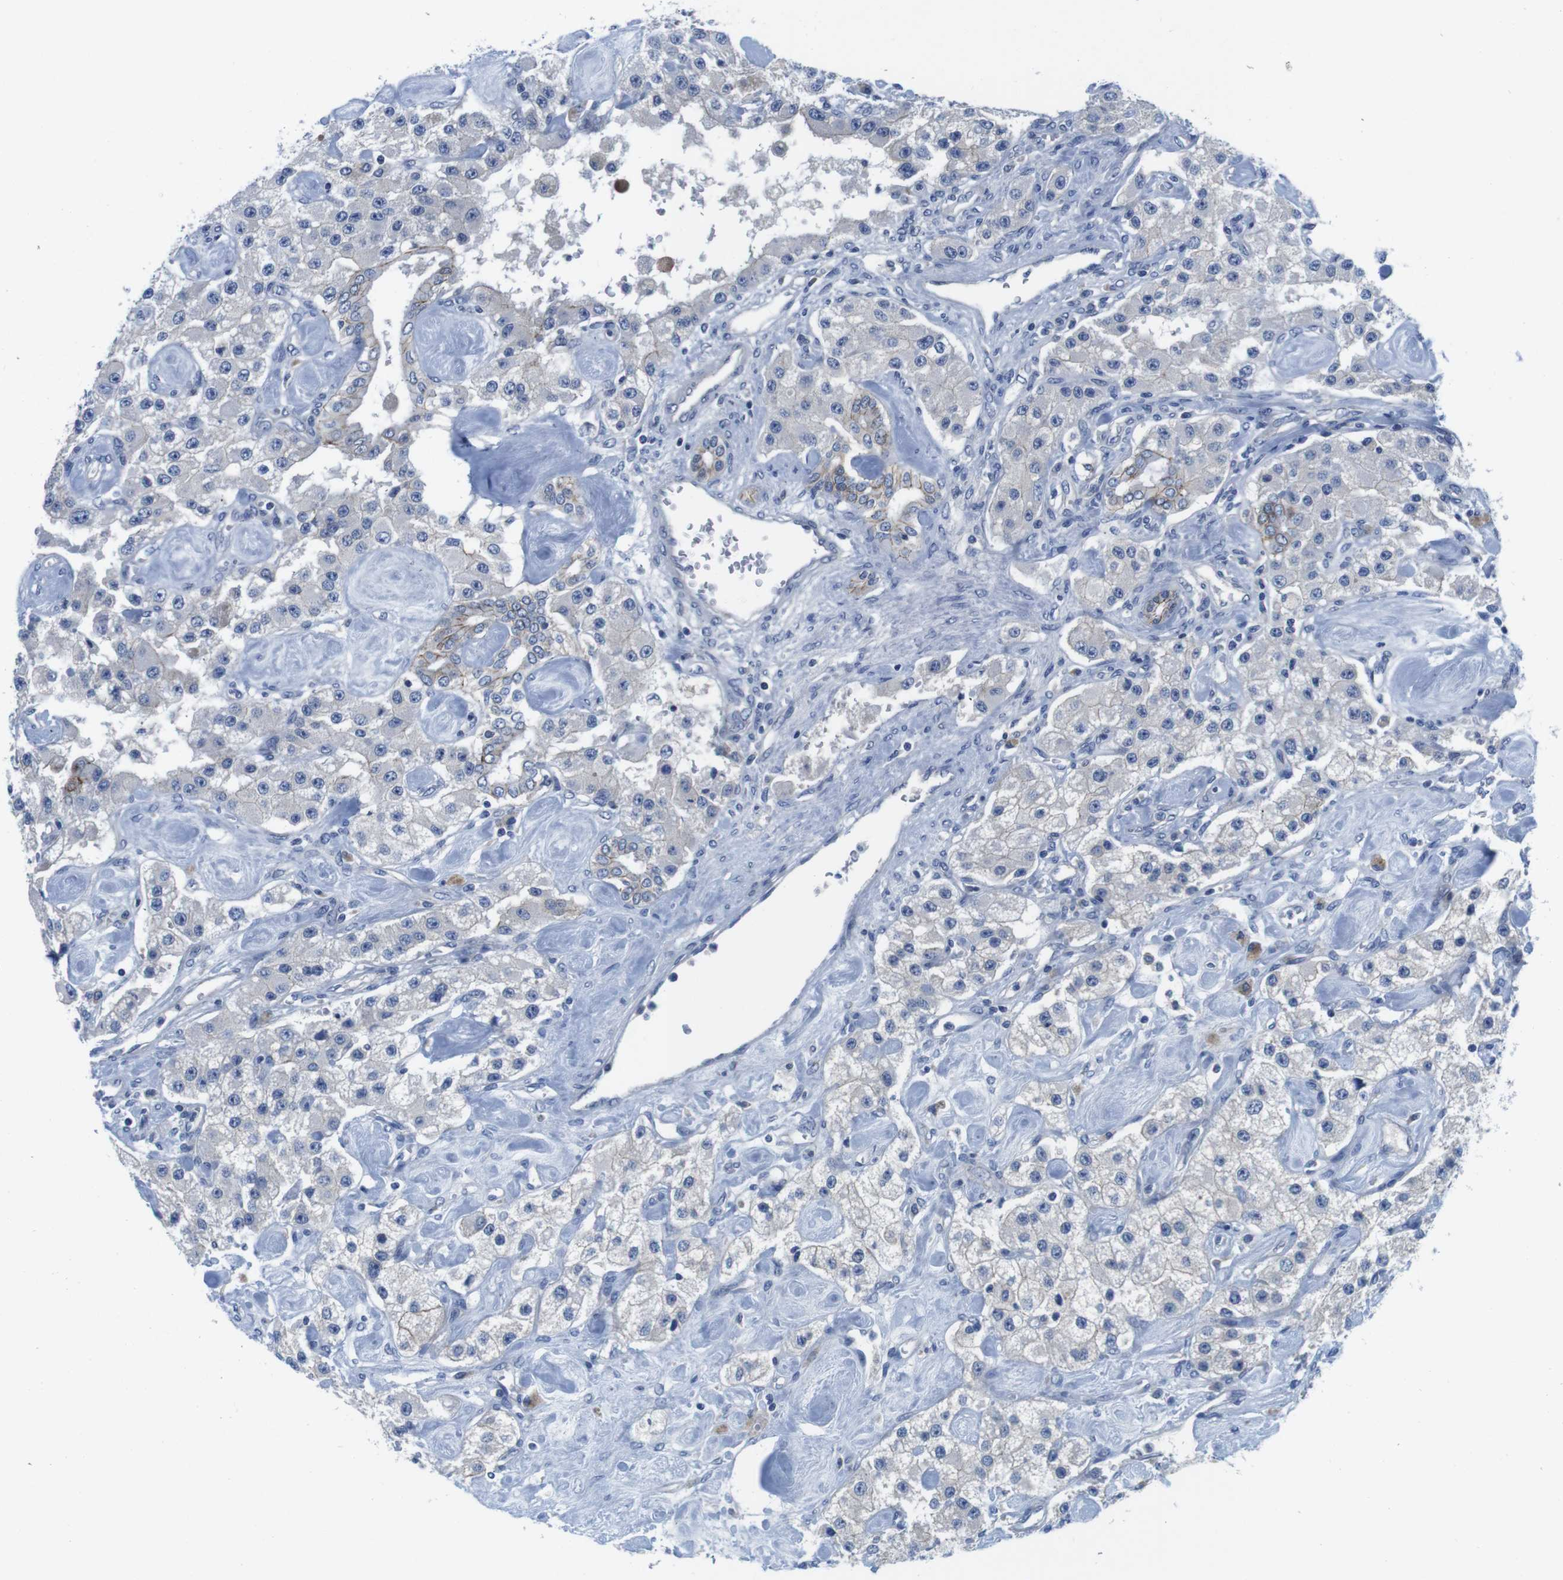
{"staining": {"intensity": "negative", "quantity": "none", "location": "none"}, "tissue": "carcinoid", "cell_type": "Tumor cells", "image_type": "cancer", "snomed": [{"axis": "morphology", "description": "Carcinoid, malignant, NOS"}, {"axis": "topography", "description": "Pancreas"}], "caption": "Tumor cells show no significant expression in carcinoid (malignant).", "gene": "SCRIB", "patient": {"sex": "male", "age": 41}}